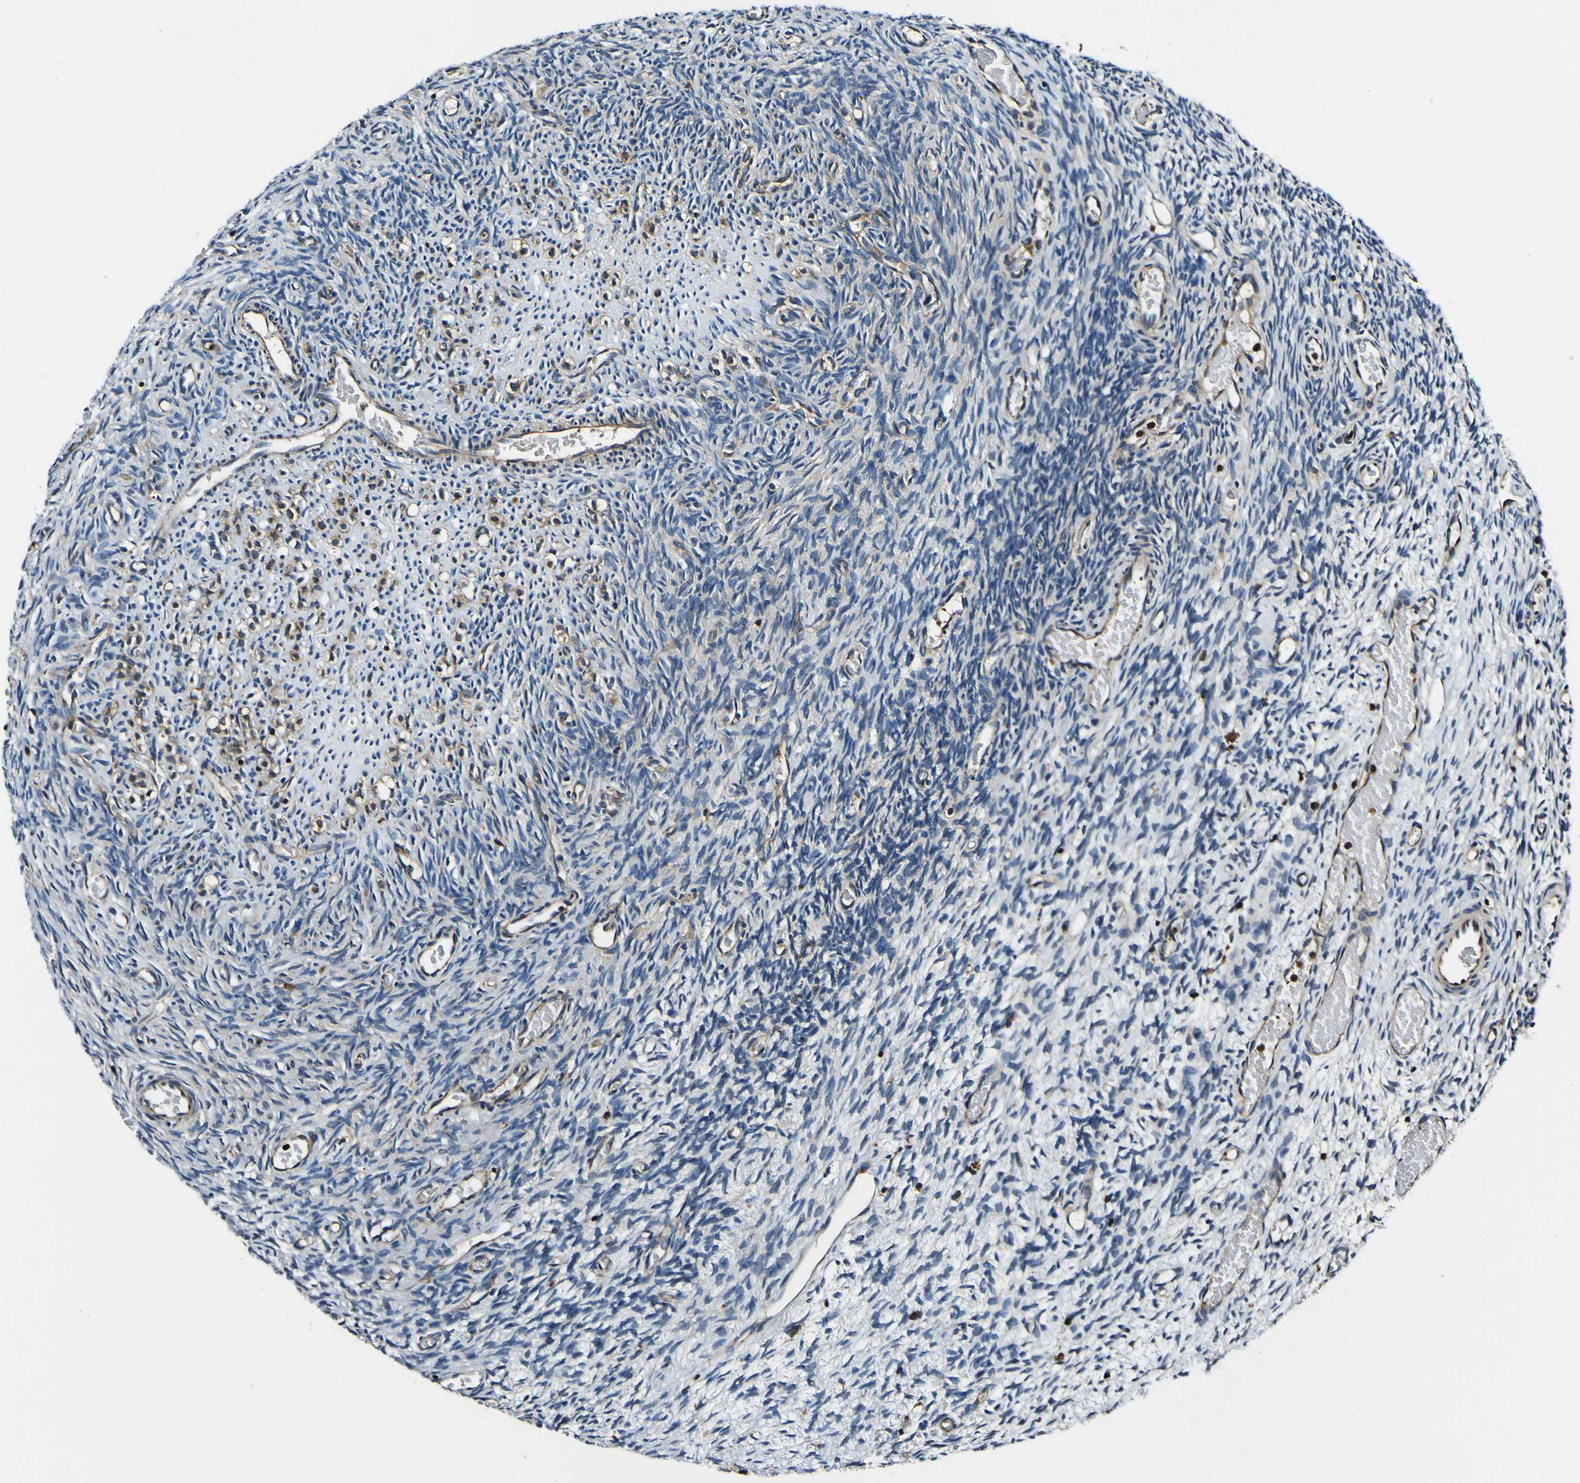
{"staining": {"intensity": "moderate", "quantity": ">75%", "location": "cytoplasmic/membranous"}, "tissue": "ovary", "cell_type": "Follicle cells", "image_type": "normal", "snomed": [{"axis": "morphology", "description": "Normal tissue, NOS"}, {"axis": "topography", "description": "Ovary"}], "caption": "Ovary stained with DAB immunohistochemistry (IHC) demonstrates medium levels of moderate cytoplasmic/membranous expression in approximately >75% of follicle cells.", "gene": "RHOT2", "patient": {"sex": "female", "age": 35}}